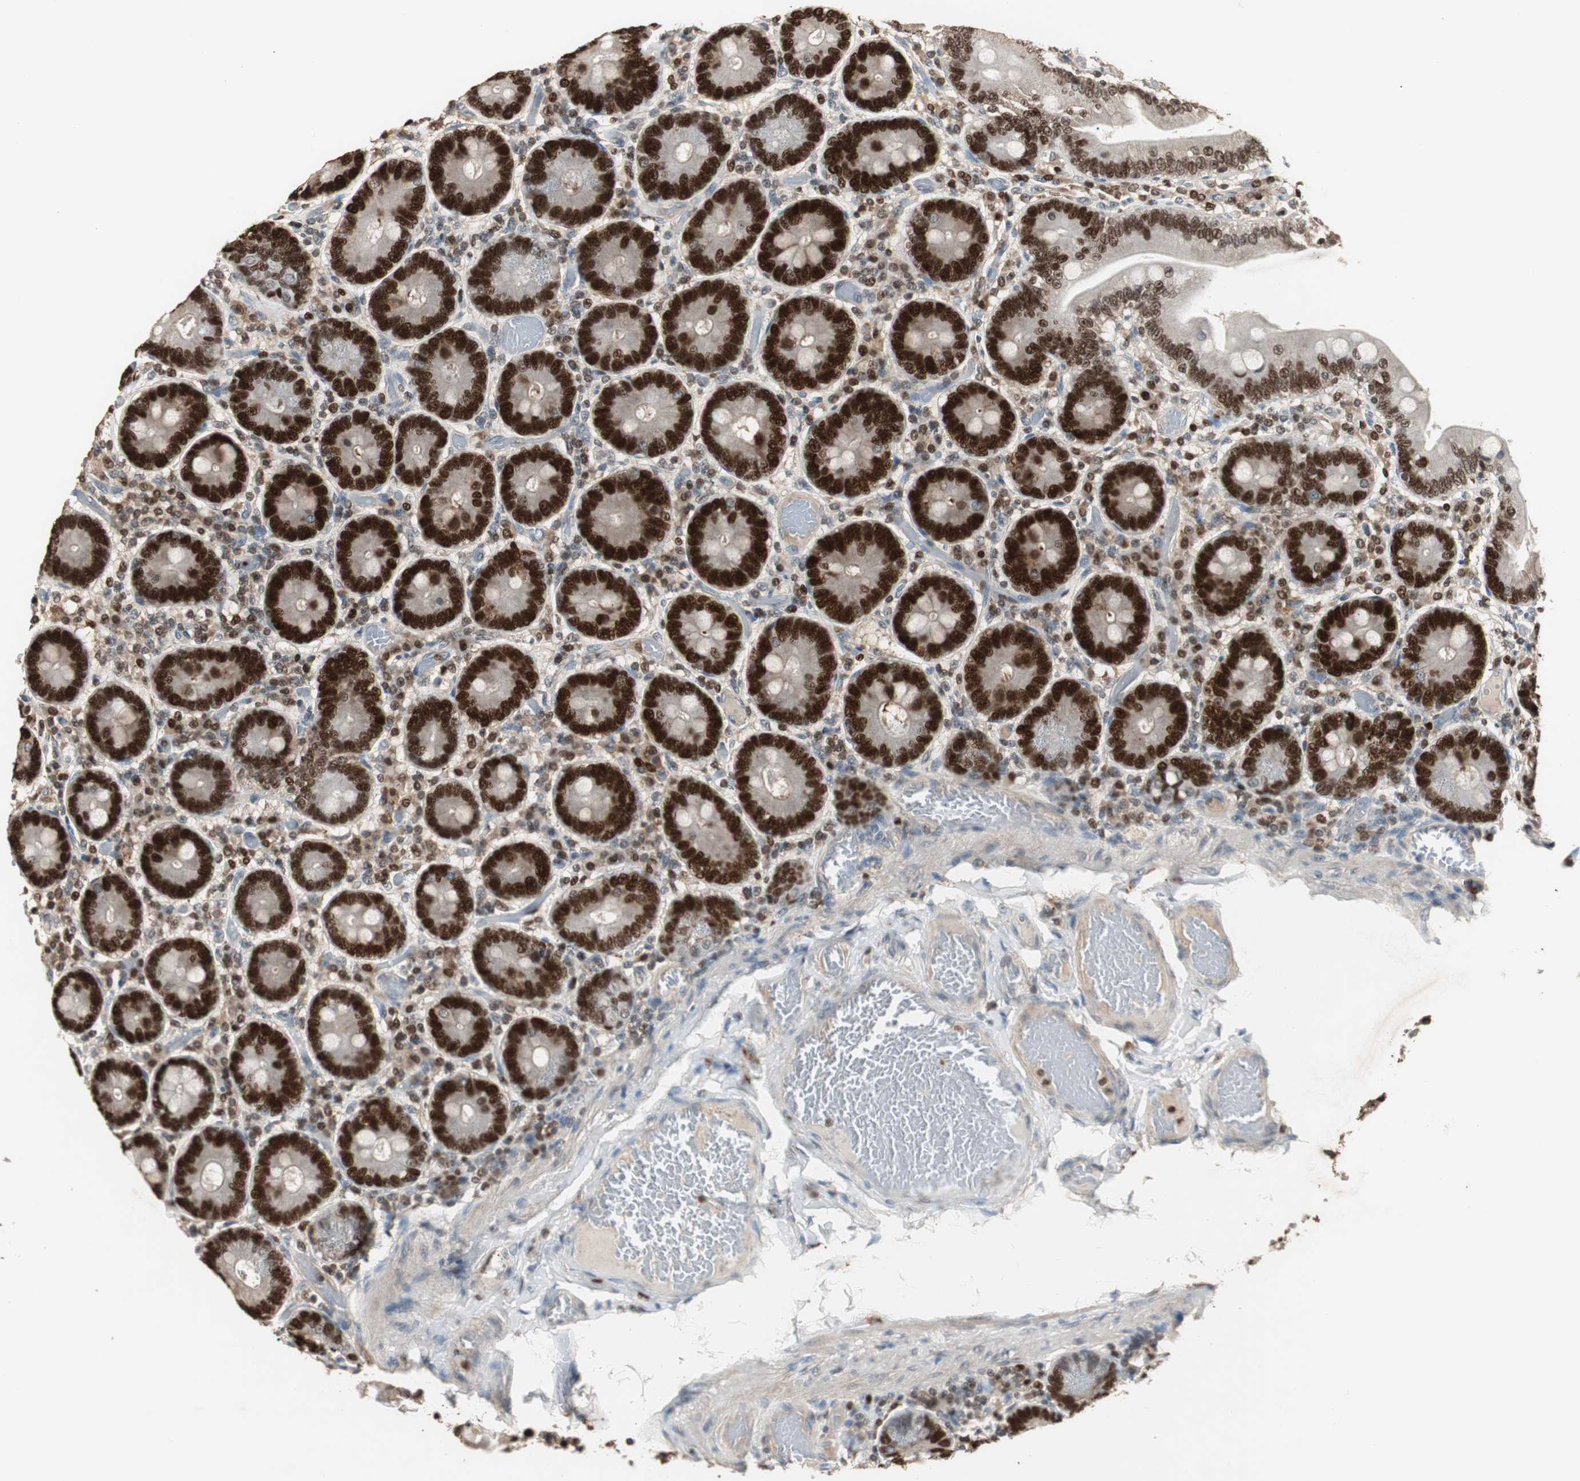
{"staining": {"intensity": "strong", "quantity": ">75%", "location": "nuclear"}, "tissue": "duodenum", "cell_type": "Glandular cells", "image_type": "normal", "snomed": [{"axis": "morphology", "description": "Normal tissue, NOS"}, {"axis": "topography", "description": "Duodenum"}], "caption": "Protein staining of benign duodenum displays strong nuclear staining in about >75% of glandular cells. The staining is performed using DAB brown chromogen to label protein expression. The nuclei are counter-stained blue using hematoxylin.", "gene": "FEN1", "patient": {"sex": "male", "age": 66}}